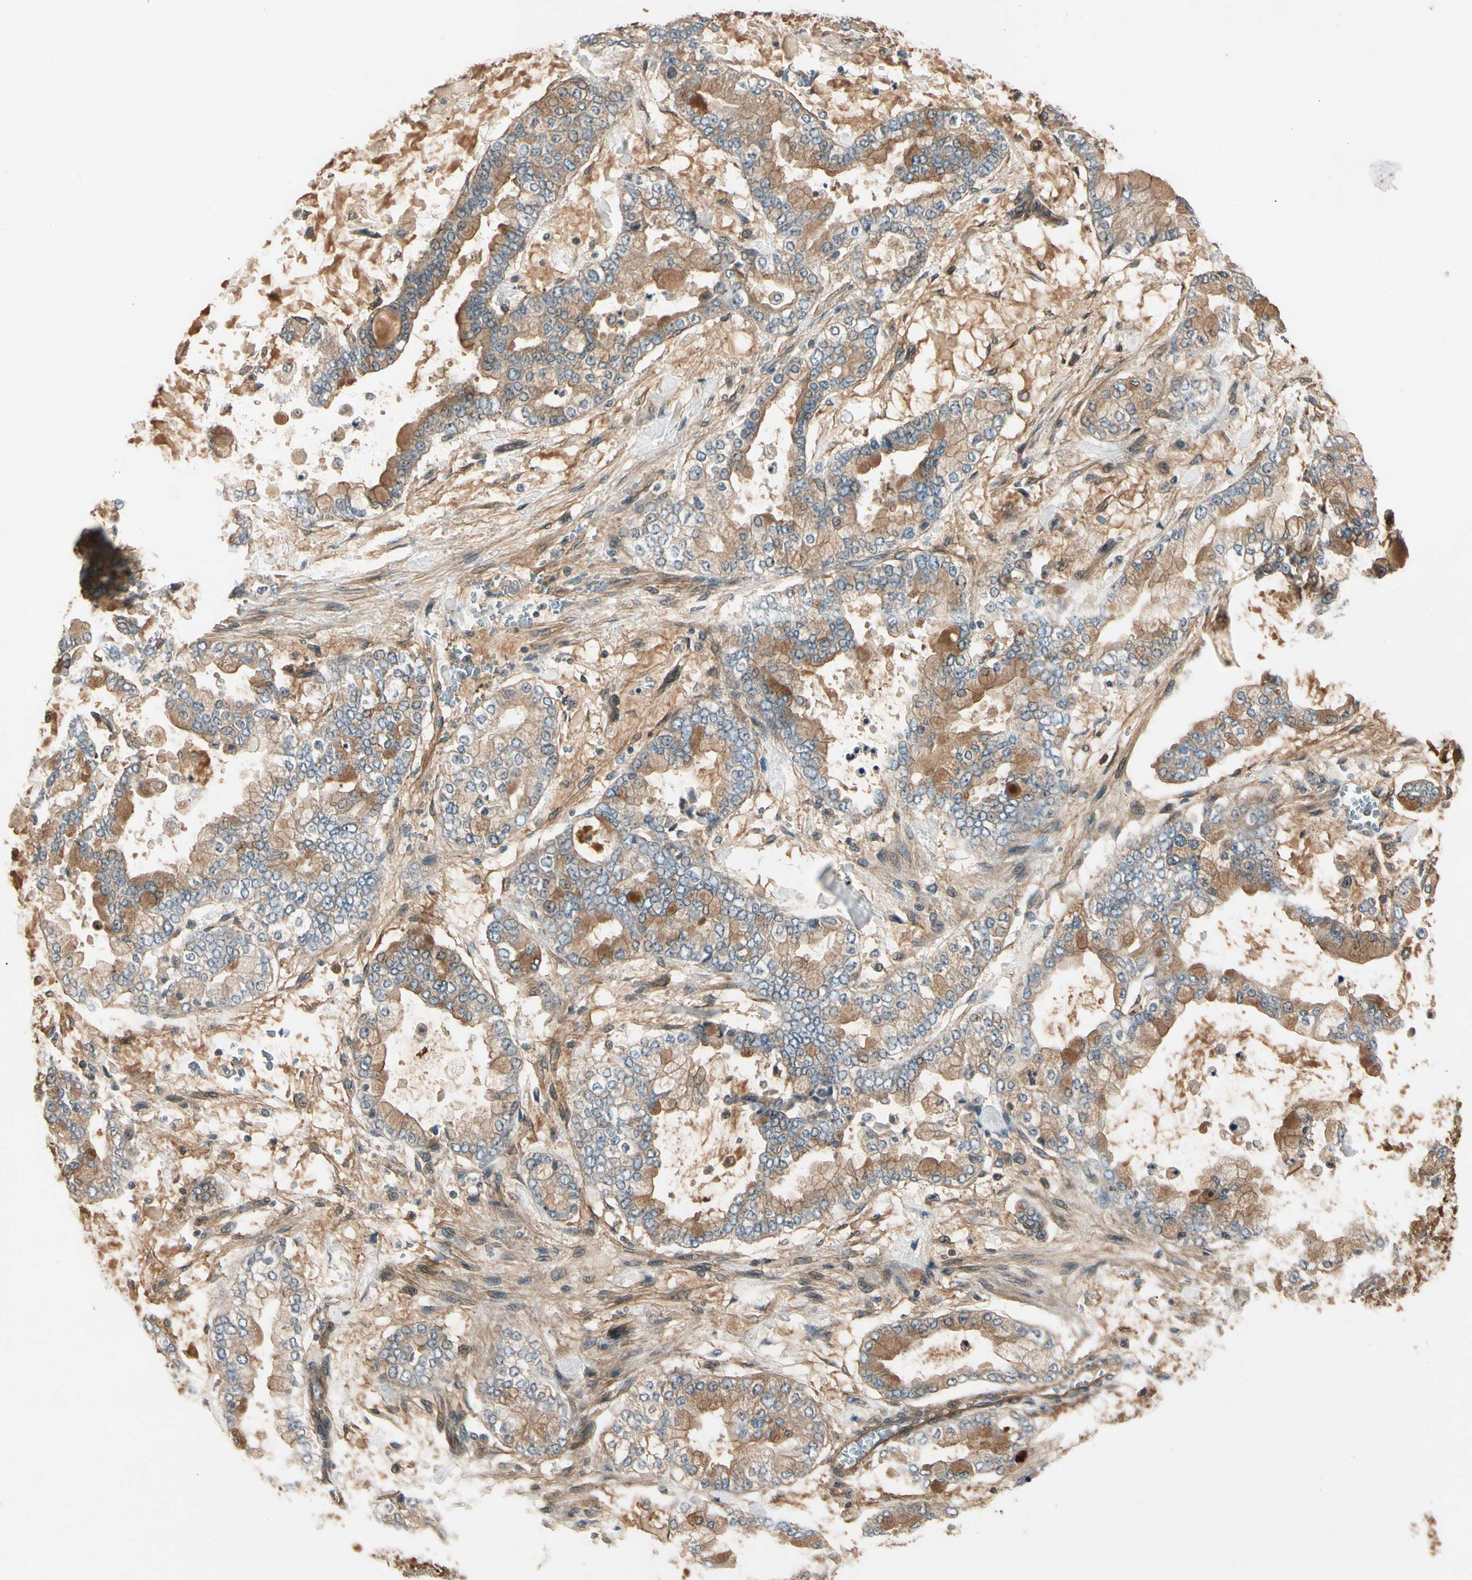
{"staining": {"intensity": "moderate", "quantity": "25%-75%", "location": "cytoplasmic/membranous"}, "tissue": "stomach cancer", "cell_type": "Tumor cells", "image_type": "cancer", "snomed": [{"axis": "morphology", "description": "Normal tissue, NOS"}, {"axis": "morphology", "description": "Adenocarcinoma, NOS"}, {"axis": "topography", "description": "Stomach, upper"}, {"axis": "topography", "description": "Stomach"}], "caption": "Immunohistochemistry (IHC) of adenocarcinoma (stomach) demonstrates medium levels of moderate cytoplasmic/membranous expression in about 25%-75% of tumor cells. The staining was performed using DAB, with brown indicating positive protein expression. Nuclei are stained blue with hematoxylin.", "gene": "ROCK2", "patient": {"sex": "male", "age": 76}}